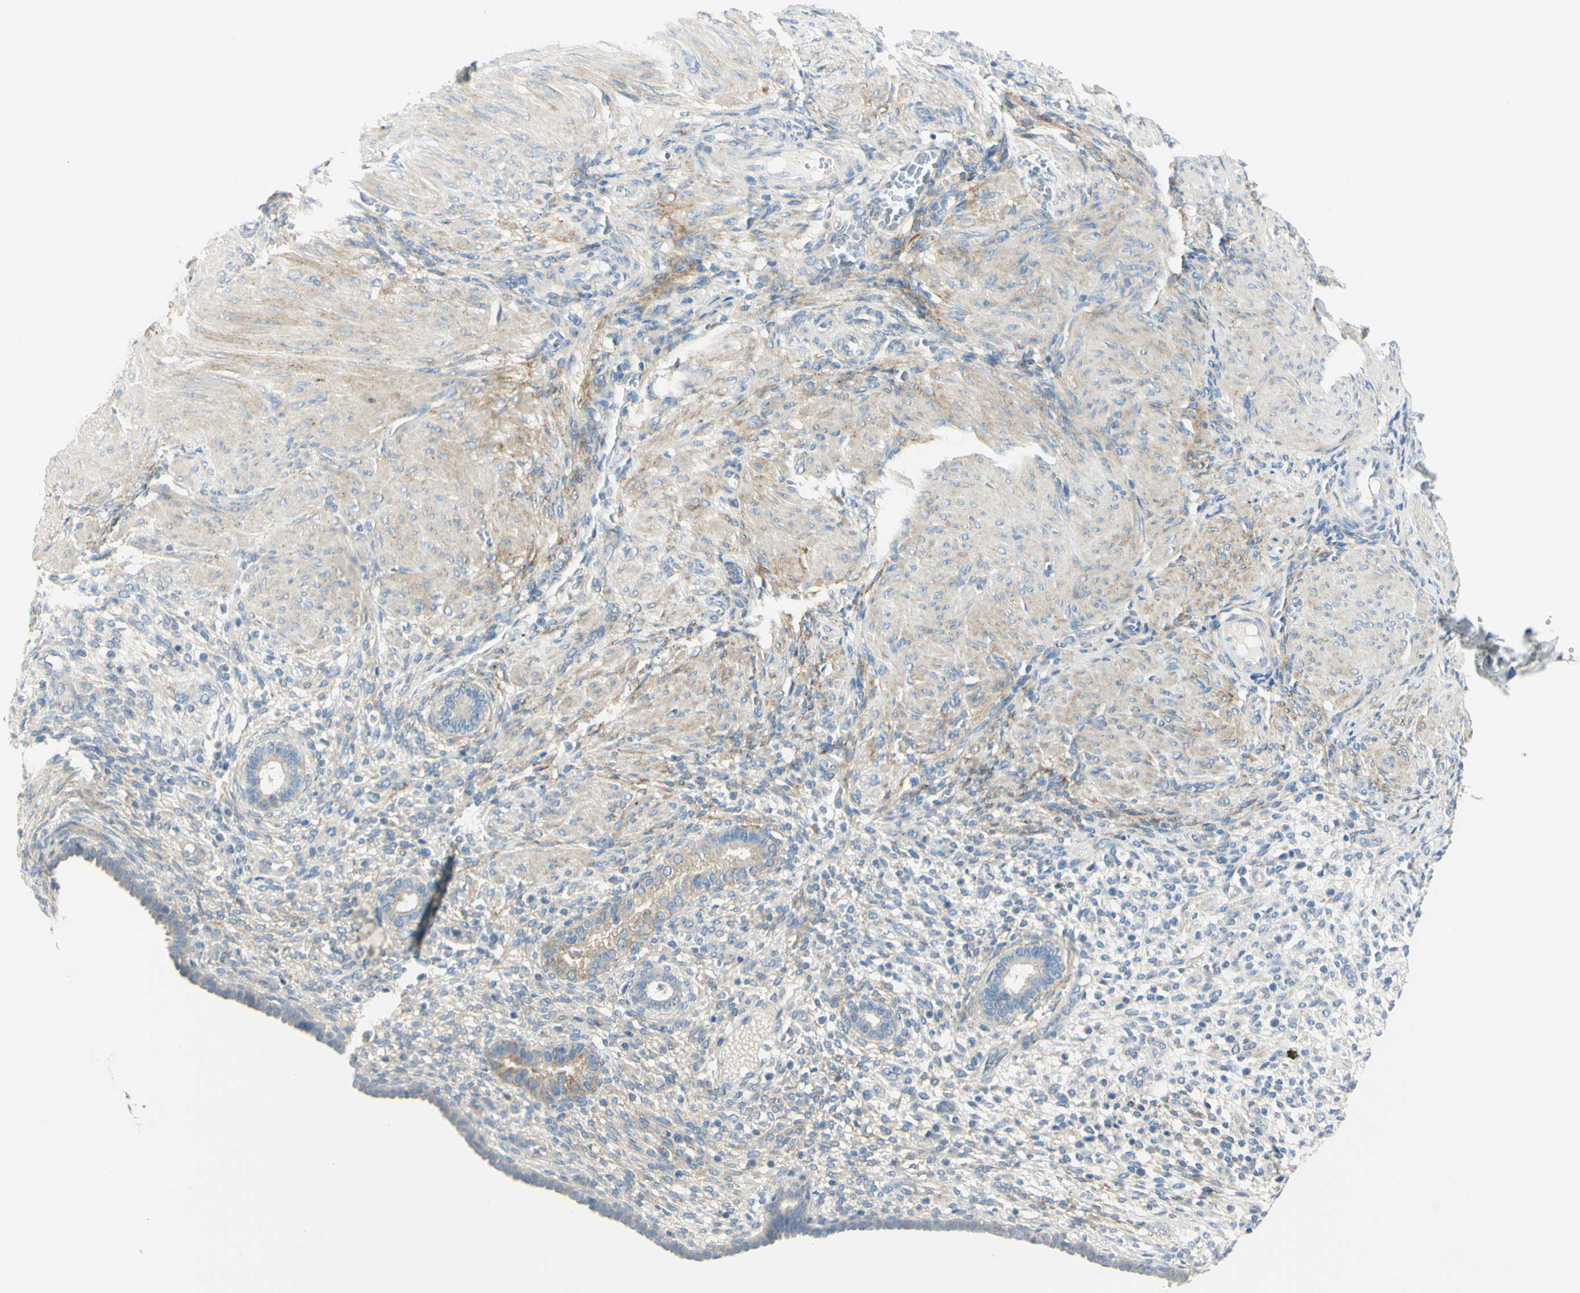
{"staining": {"intensity": "negative", "quantity": "none", "location": "none"}, "tissue": "endometrium", "cell_type": "Cells in endometrial stroma", "image_type": "normal", "snomed": [{"axis": "morphology", "description": "Normal tissue, NOS"}, {"axis": "topography", "description": "Endometrium"}], "caption": "The image reveals no significant positivity in cells in endometrial stroma of endometrium.", "gene": "GCNT3", "patient": {"sex": "female", "age": 72}}